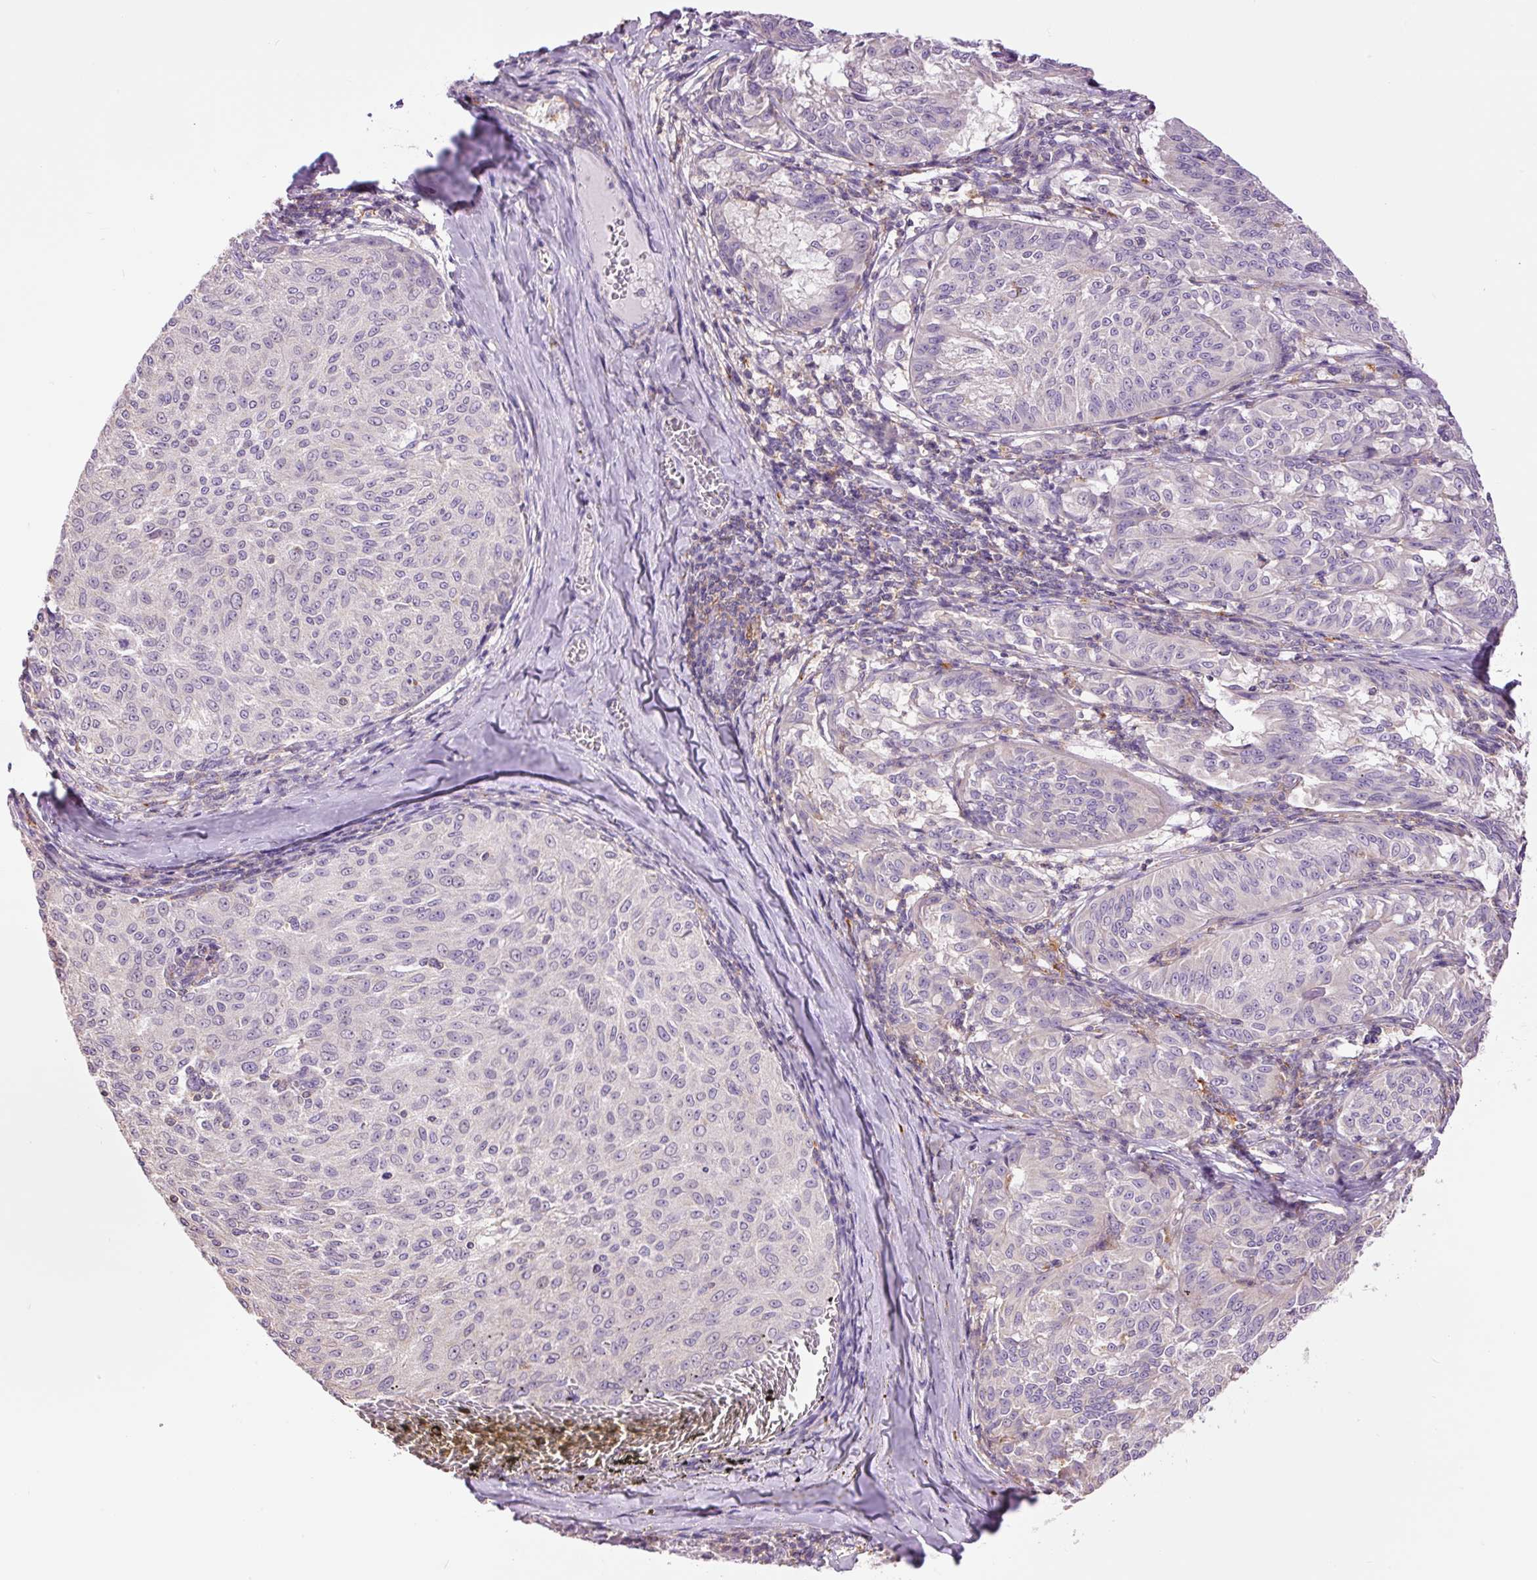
{"staining": {"intensity": "negative", "quantity": "none", "location": "none"}, "tissue": "melanoma", "cell_type": "Tumor cells", "image_type": "cancer", "snomed": [{"axis": "morphology", "description": "Malignant melanoma, NOS"}, {"axis": "topography", "description": "Skin"}], "caption": "DAB (3,3'-diaminobenzidine) immunohistochemical staining of human melanoma displays no significant positivity in tumor cells.", "gene": "DOK6", "patient": {"sex": "female", "age": 72}}